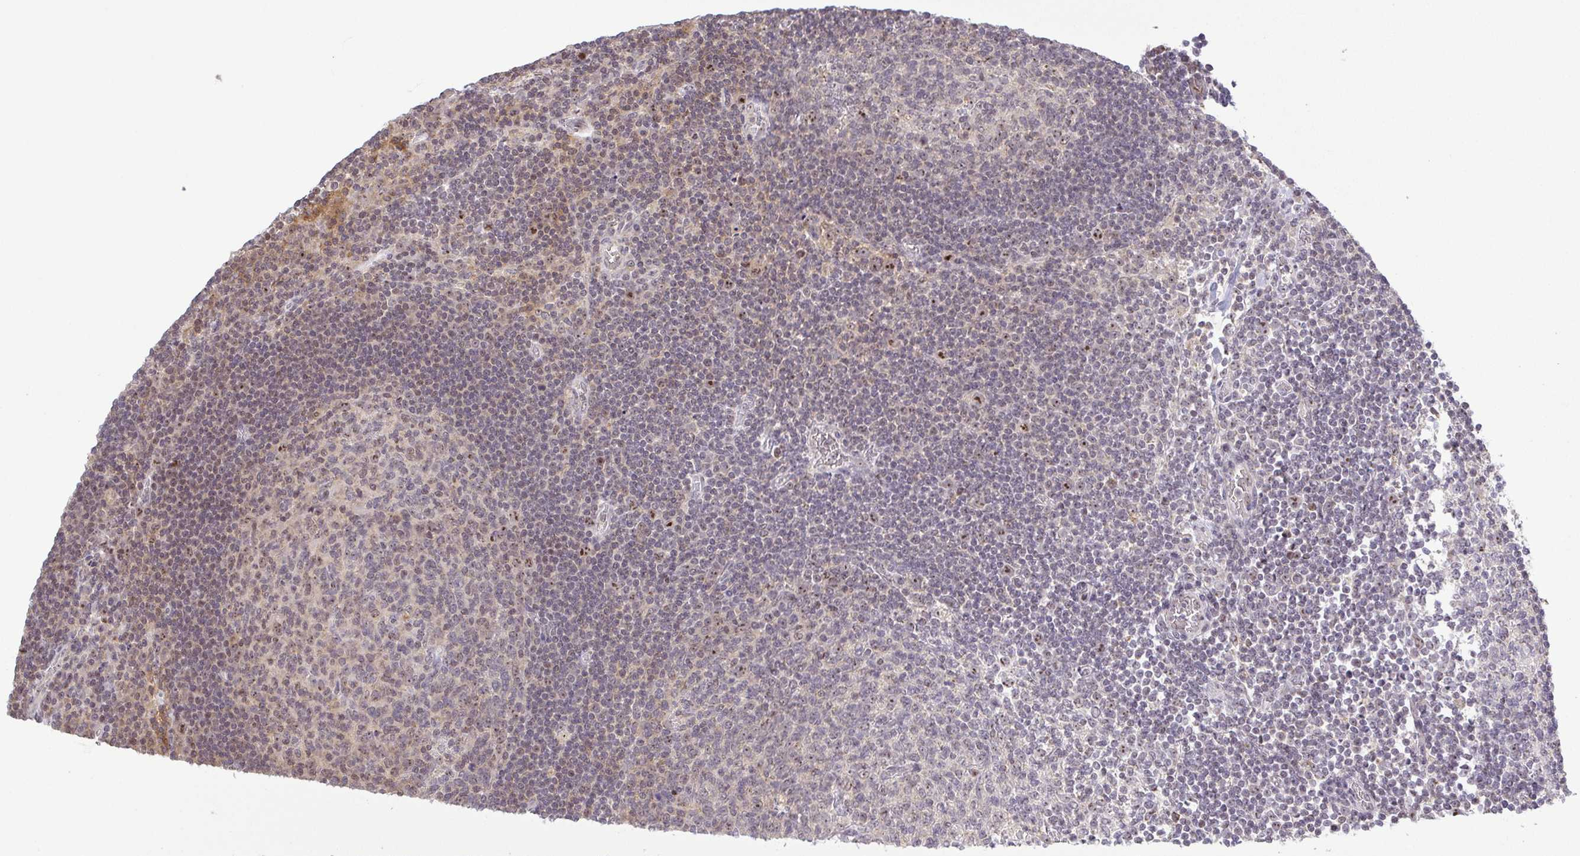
{"staining": {"intensity": "weak", "quantity": "<25%", "location": "nuclear"}, "tissue": "lymph node", "cell_type": "Germinal center cells", "image_type": "normal", "snomed": [{"axis": "morphology", "description": "Normal tissue, NOS"}, {"axis": "topography", "description": "Lymph node"}], "caption": "Immunohistochemical staining of unremarkable human lymph node displays no significant positivity in germinal center cells. The staining is performed using DAB (3,3'-diaminobenzidine) brown chromogen with nuclei counter-stained in using hematoxylin.", "gene": "RSL24D1", "patient": {"sex": "male", "age": 67}}